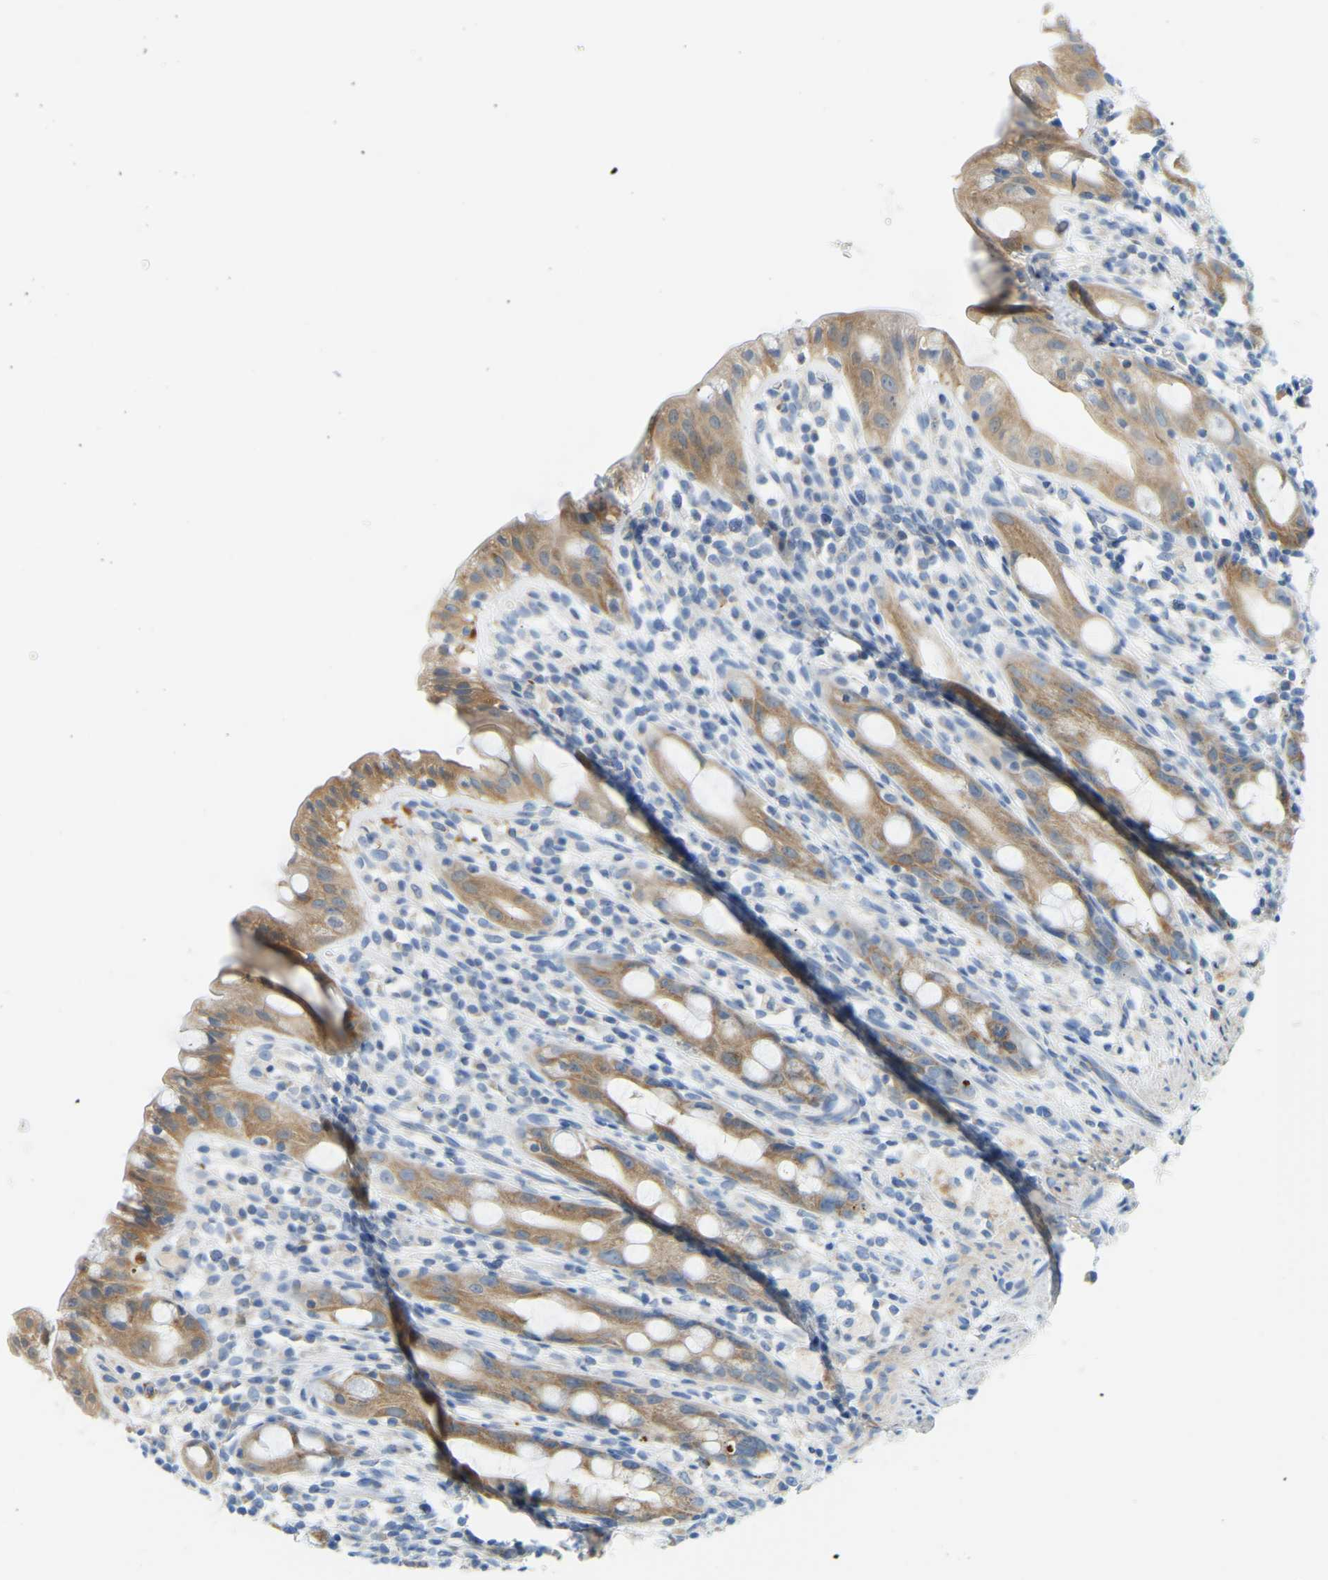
{"staining": {"intensity": "moderate", "quantity": "25%-75%", "location": "cytoplasmic/membranous"}, "tissue": "rectum", "cell_type": "Glandular cells", "image_type": "normal", "snomed": [{"axis": "morphology", "description": "Normal tissue, NOS"}, {"axis": "topography", "description": "Rectum"}], "caption": "Immunohistochemical staining of unremarkable rectum demonstrates moderate cytoplasmic/membranous protein expression in approximately 25%-75% of glandular cells. (brown staining indicates protein expression, while blue staining denotes nuclei).", "gene": "GDA", "patient": {"sex": "male", "age": 44}}